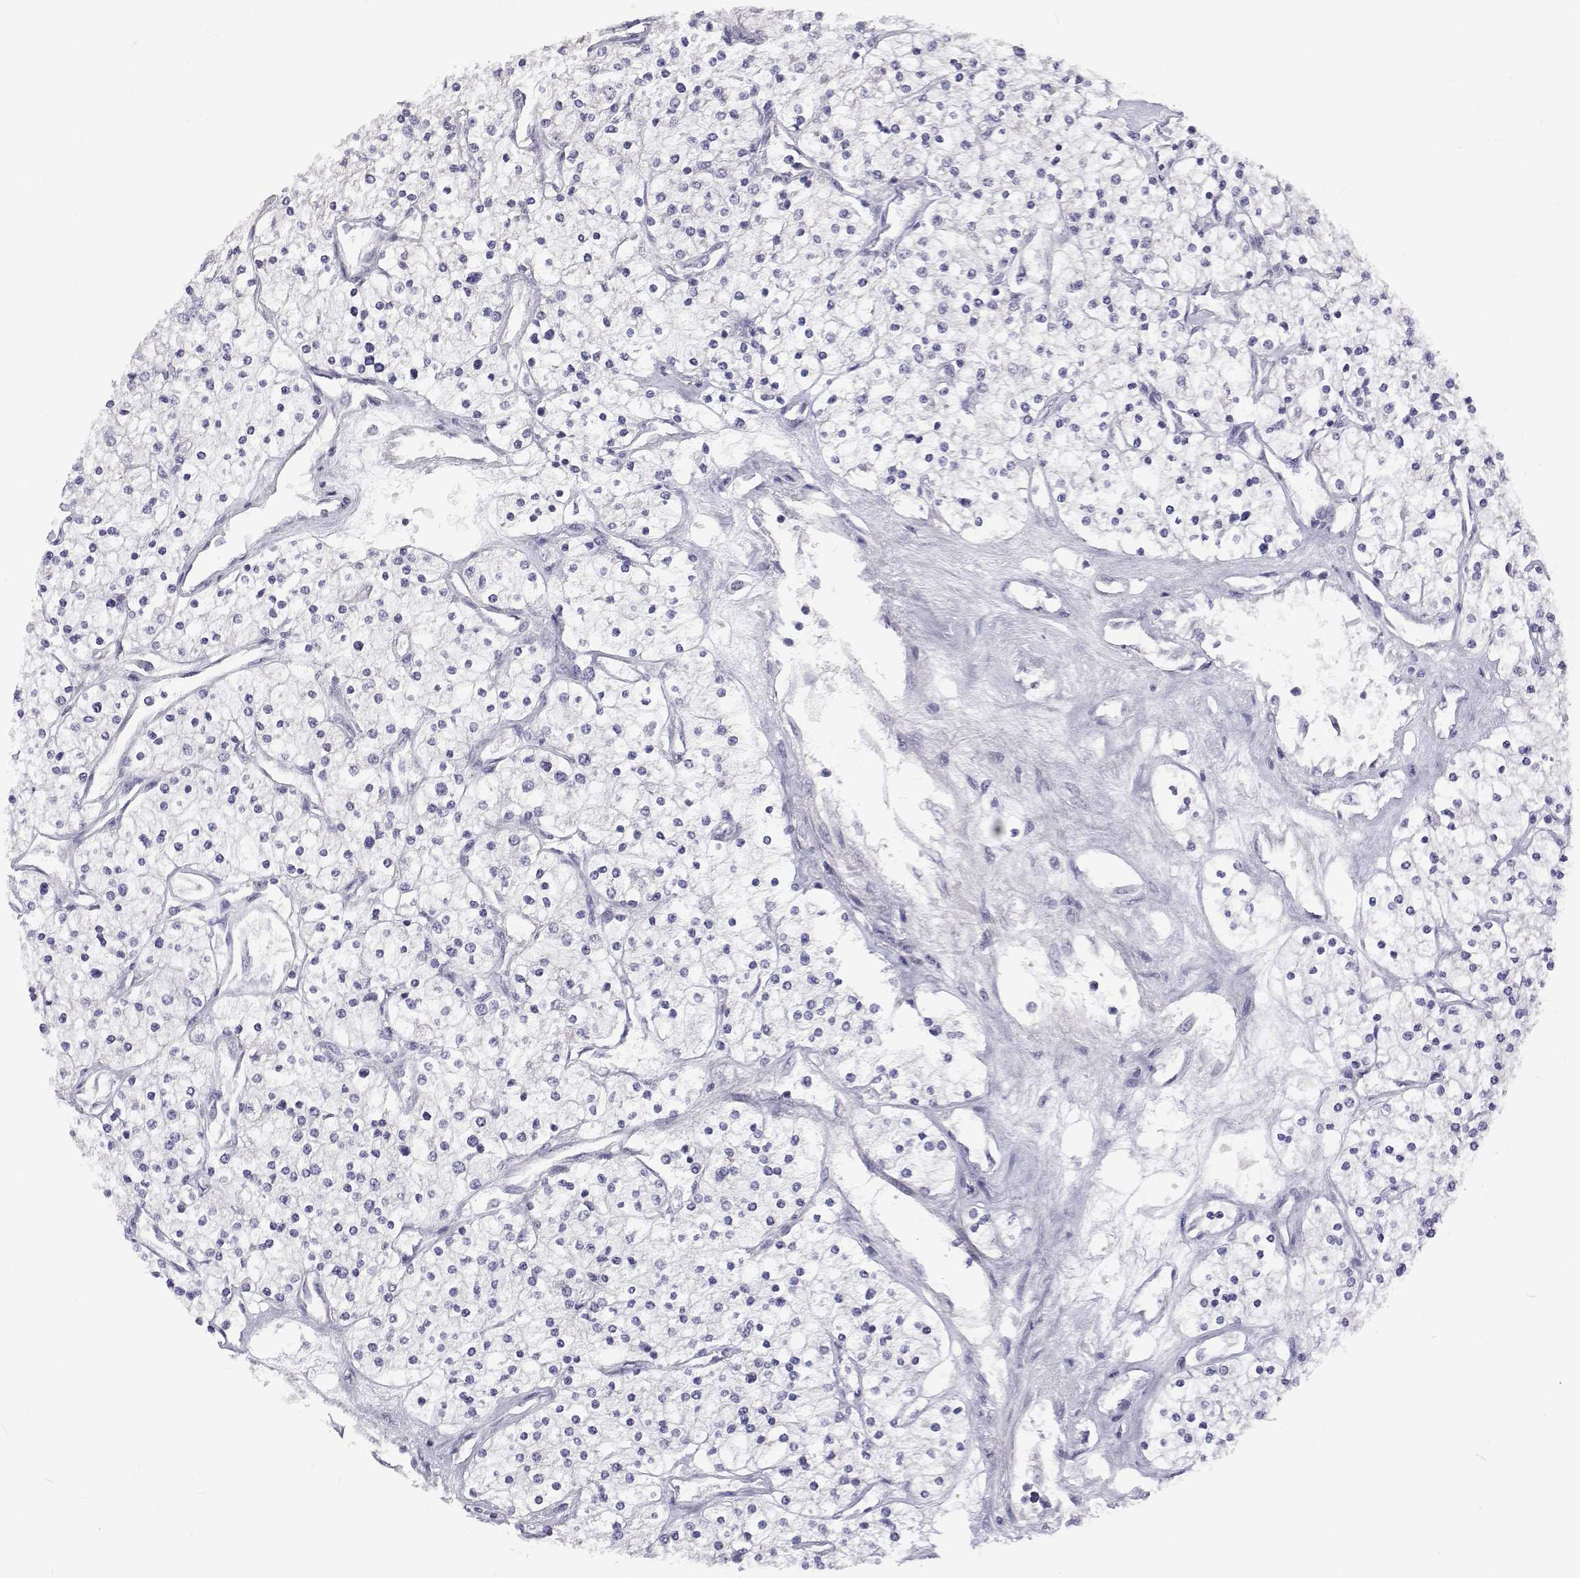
{"staining": {"intensity": "negative", "quantity": "none", "location": "none"}, "tissue": "renal cancer", "cell_type": "Tumor cells", "image_type": "cancer", "snomed": [{"axis": "morphology", "description": "Adenocarcinoma, NOS"}, {"axis": "topography", "description": "Kidney"}], "caption": "Tumor cells are negative for protein expression in human renal cancer (adenocarcinoma).", "gene": "ANKRD65", "patient": {"sex": "male", "age": 80}}